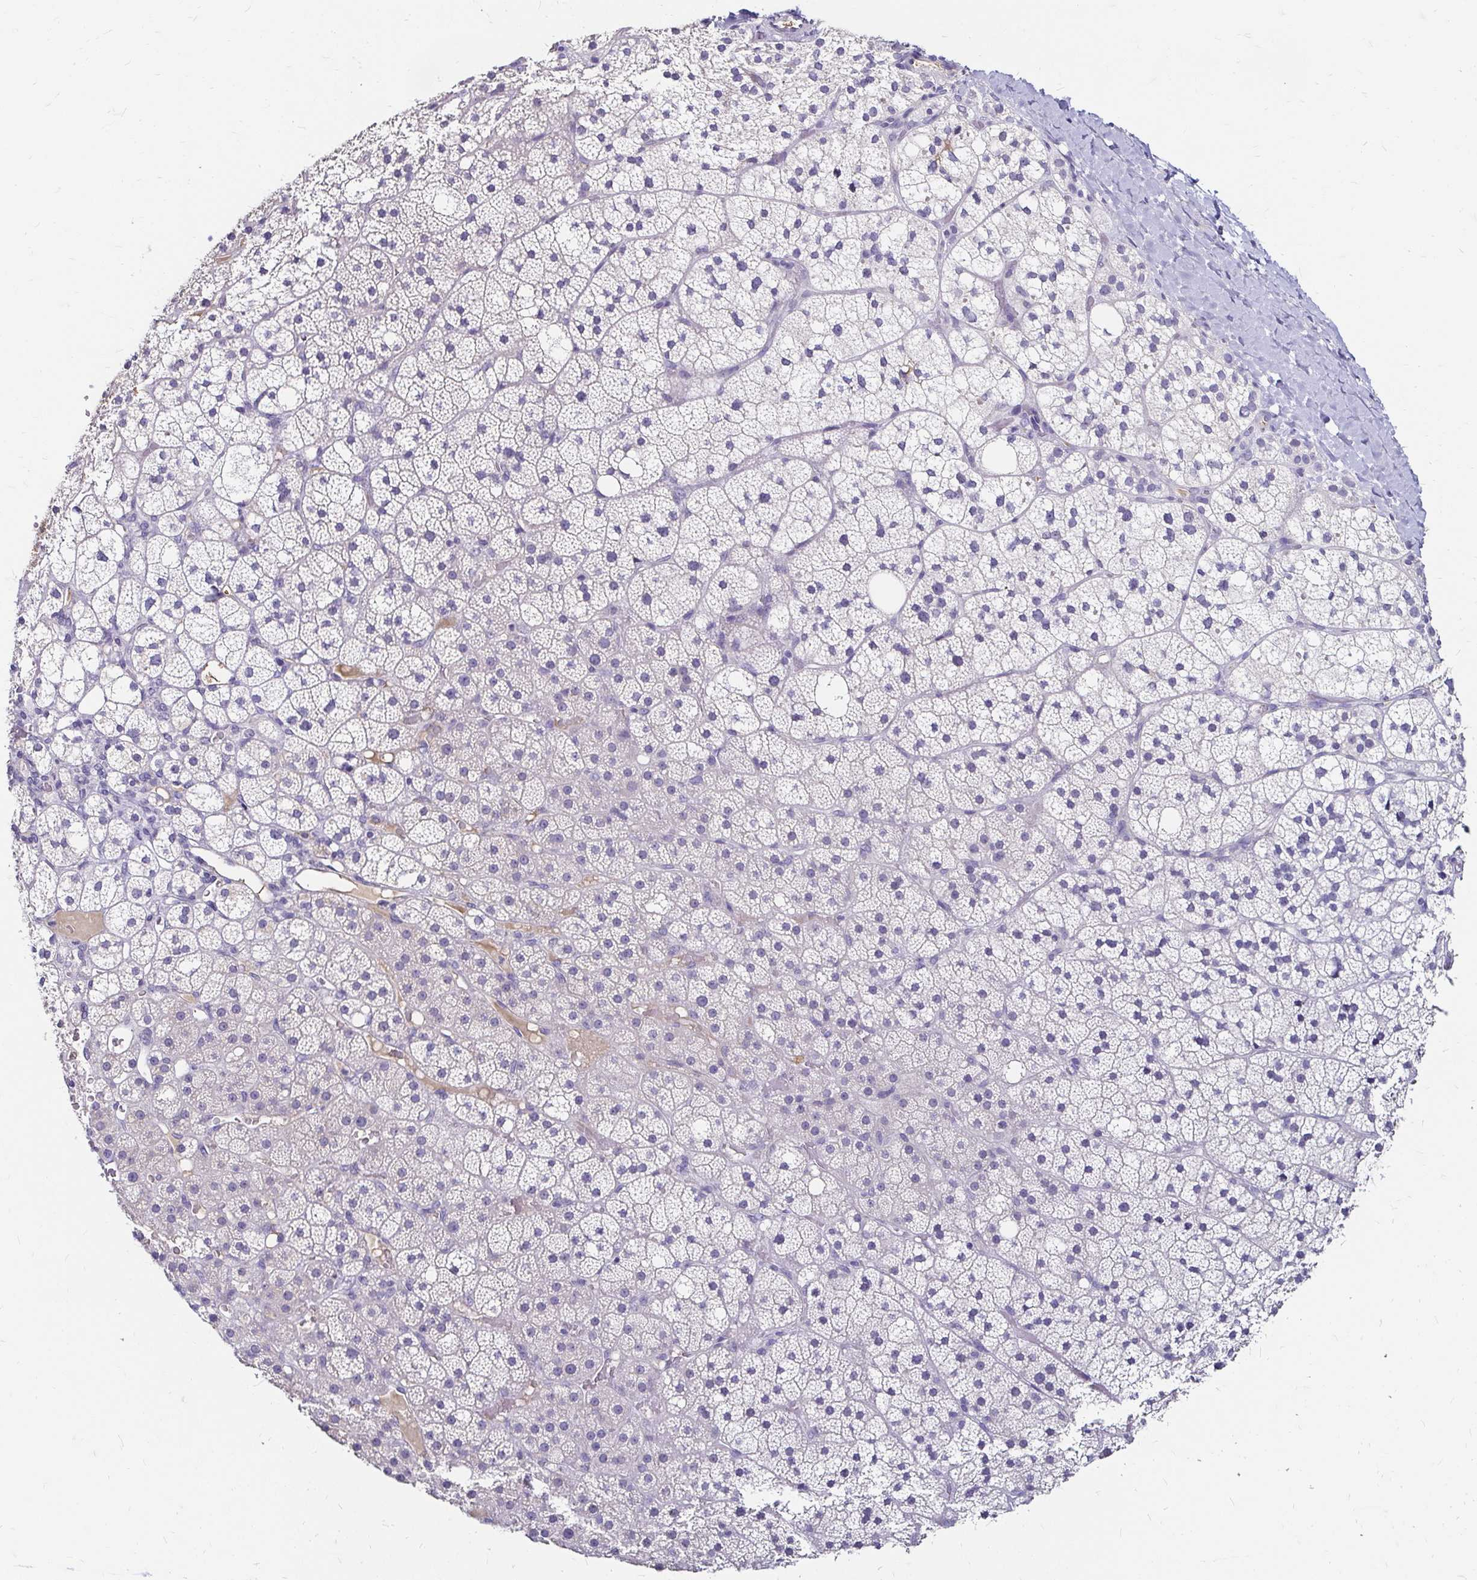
{"staining": {"intensity": "negative", "quantity": "none", "location": "none"}, "tissue": "adrenal gland", "cell_type": "Glandular cells", "image_type": "normal", "snomed": [{"axis": "morphology", "description": "Normal tissue, NOS"}, {"axis": "topography", "description": "Adrenal gland"}], "caption": "IHC of unremarkable adrenal gland exhibits no positivity in glandular cells. (Brightfield microscopy of DAB (3,3'-diaminobenzidine) immunohistochemistry at high magnification).", "gene": "SCG3", "patient": {"sex": "male", "age": 53}}